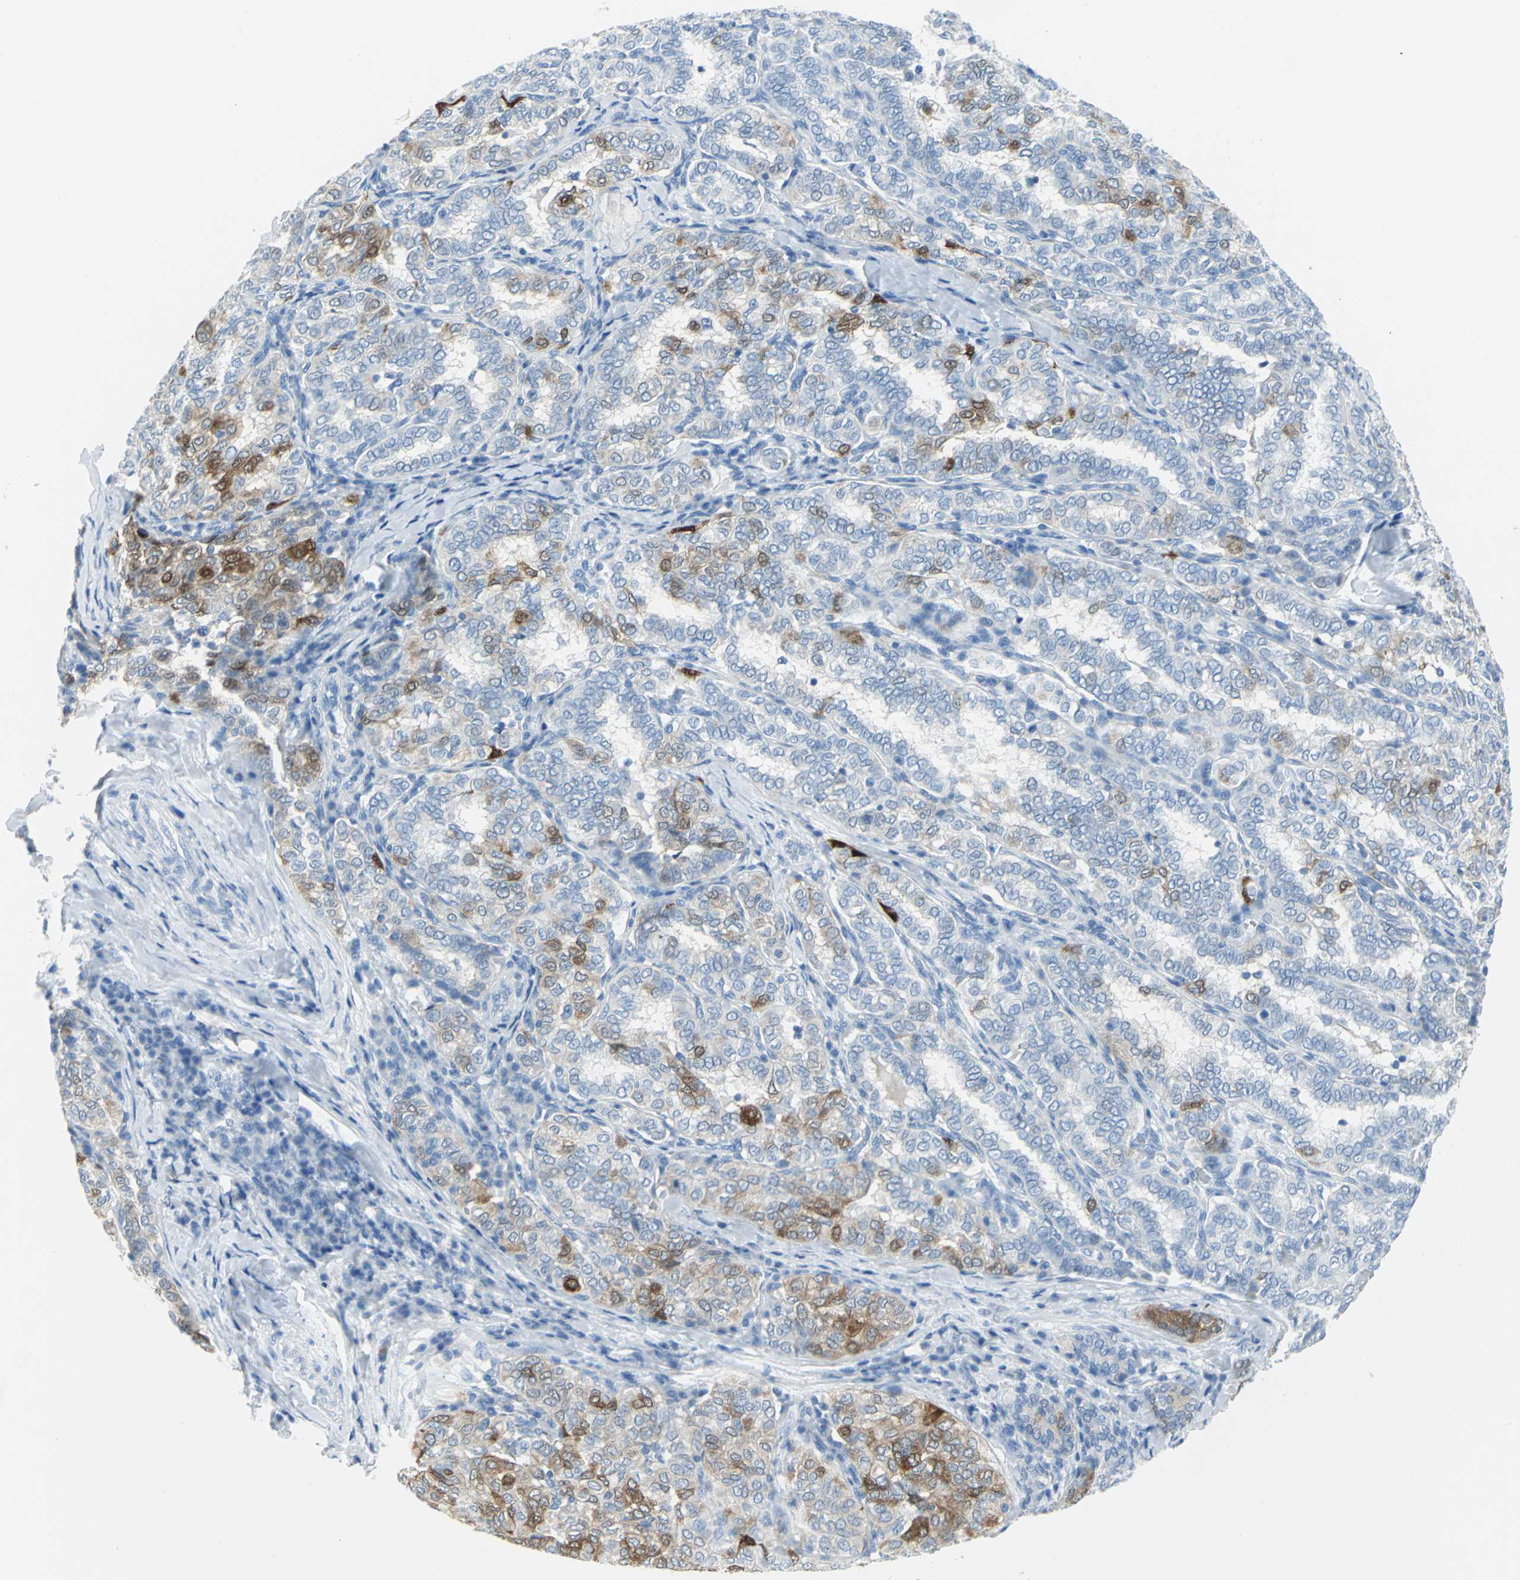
{"staining": {"intensity": "moderate", "quantity": "25%-75%", "location": "cytoplasmic/membranous"}, "tissue": "thyroid cancer", "cell_type": "Tumor cells", "image_type": "cancer", "snomed": [{"axis": "morphology", "description": "Papillary adenocarcinoma, NOS"}, {"axis": "topography", "description": "Thyroid gland"}], "caption": "Thyroid cancer stained with a protein marker displays moderate staining in tumor cells.", "gene": "SFN", "patient": {"sex": "female", "age": 30}}